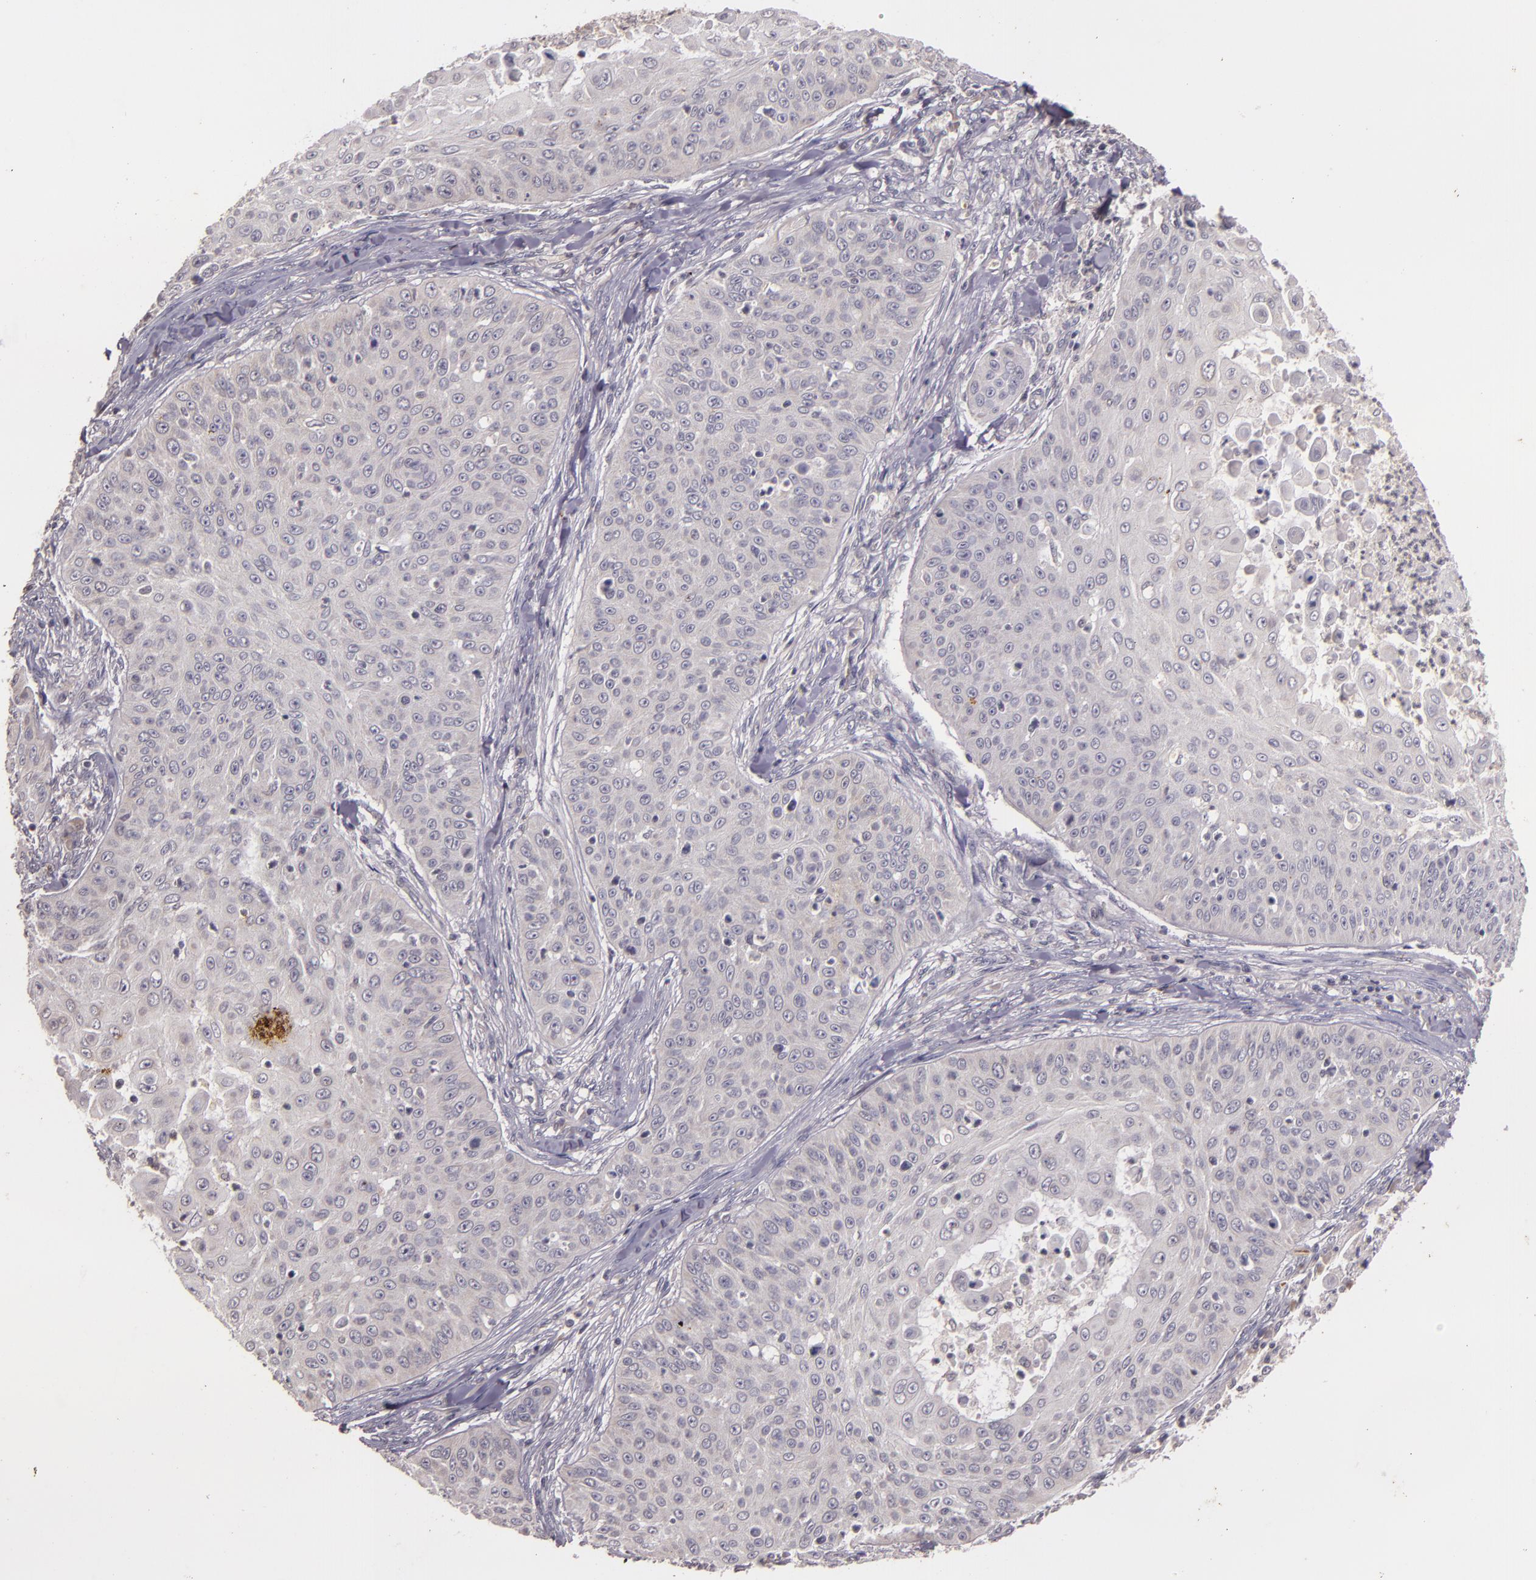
{"staining": {"intensity": "negative", "quantity": "none", "location": "none"}, "tissue": "skin cancer", "cell_type": "Tumor cells", "image_type": "cancer", "snomed": [{"axis": "morphology", "description": "Squamous cell carcinoma, NOS"}, {"axis": "topography", "description": "Skin"}], "caption": "Immunohistochemistry image of skin cancer (squamous cell carcinoma) stained for a protein (brown), which displays no expression in tumor cells.", "gene": "TFF1", "patient": {"sex": "male", "age": 82}}